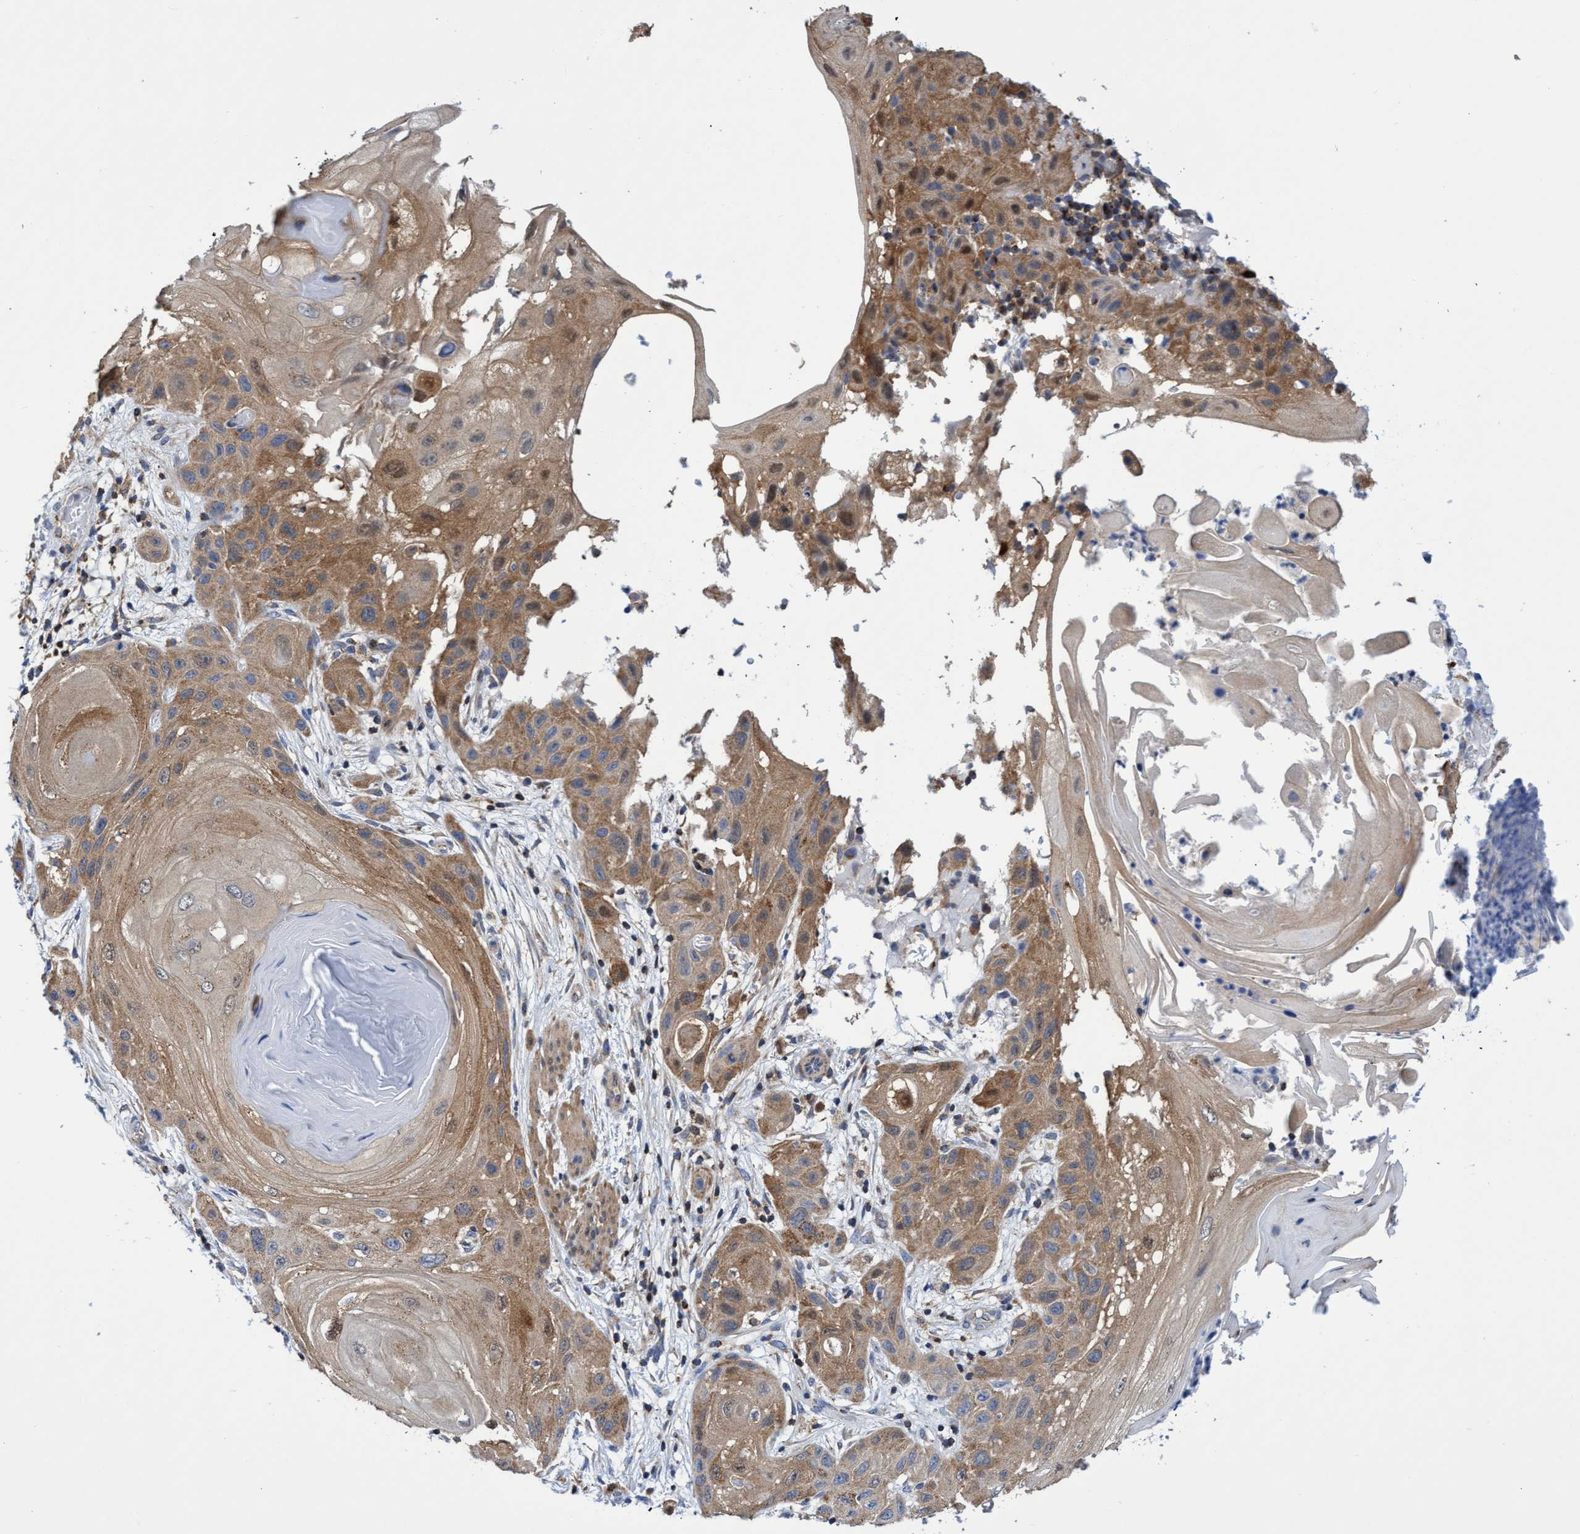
{"staining": {"intensity": "moderate", "quantity": ">75%", "location": "cytoplasmic/membranous"}, "tissue": "skin cancer", "cell_type": "Tumor cells", "image_type": "cancer", "snomed": [{"axis": "morphology", "description": "Squamous cell carcinoma, NOS"}, {"axis": "topography", "description": "Skin"}], "caption": "An IHC micrograph of tumor tissue is shown. Protein staining in brown labels moderate cytoplasmic/membranous positivity in skin cancer within tumor cells. (Stains: DAB (3,3'-diaminobenzidine) in brown, nuclei in blue, Microscopy: brightfield microscopy at high magnification).", "gene": "CRYZ", "patient": {"sex": "female", "age": 96}}